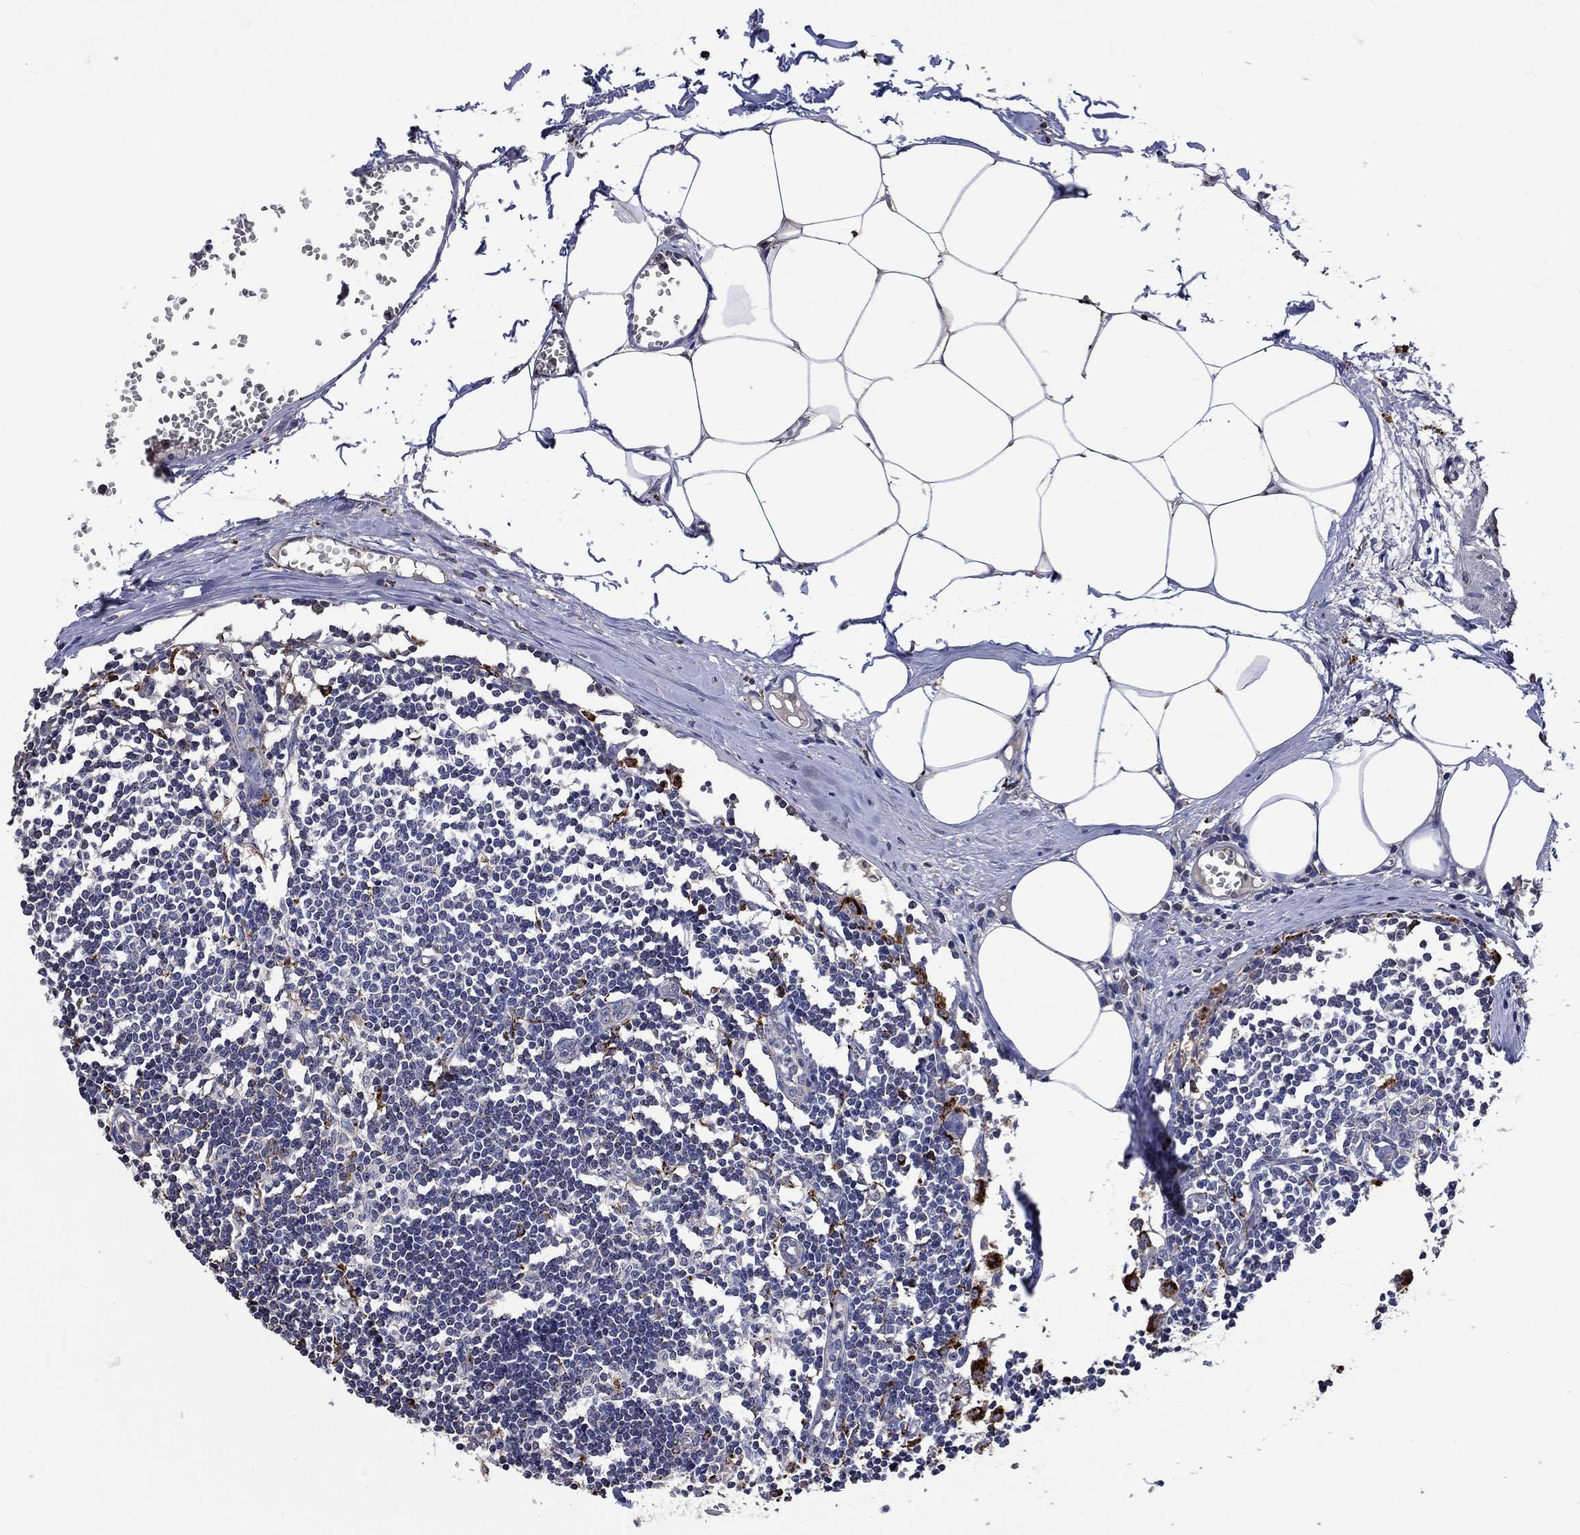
{"staining": {"intensity": "negative", "quantity": "none", "location": "none"}, "tissue": "lymph node", "cell_type": "Germinal center cells", "image_type": "normal", "snomed": [{"axis": "morphology", "description": "Normal tissue, NOS"}, {"axis": "topography", "description": "Lymph node"}], "caption": "There is no significant staining in germinal center cells of lymph node. Nuclei are stained in blue.", "gene": "CTSB", "patient": {"sex": "male", "age": 59}}